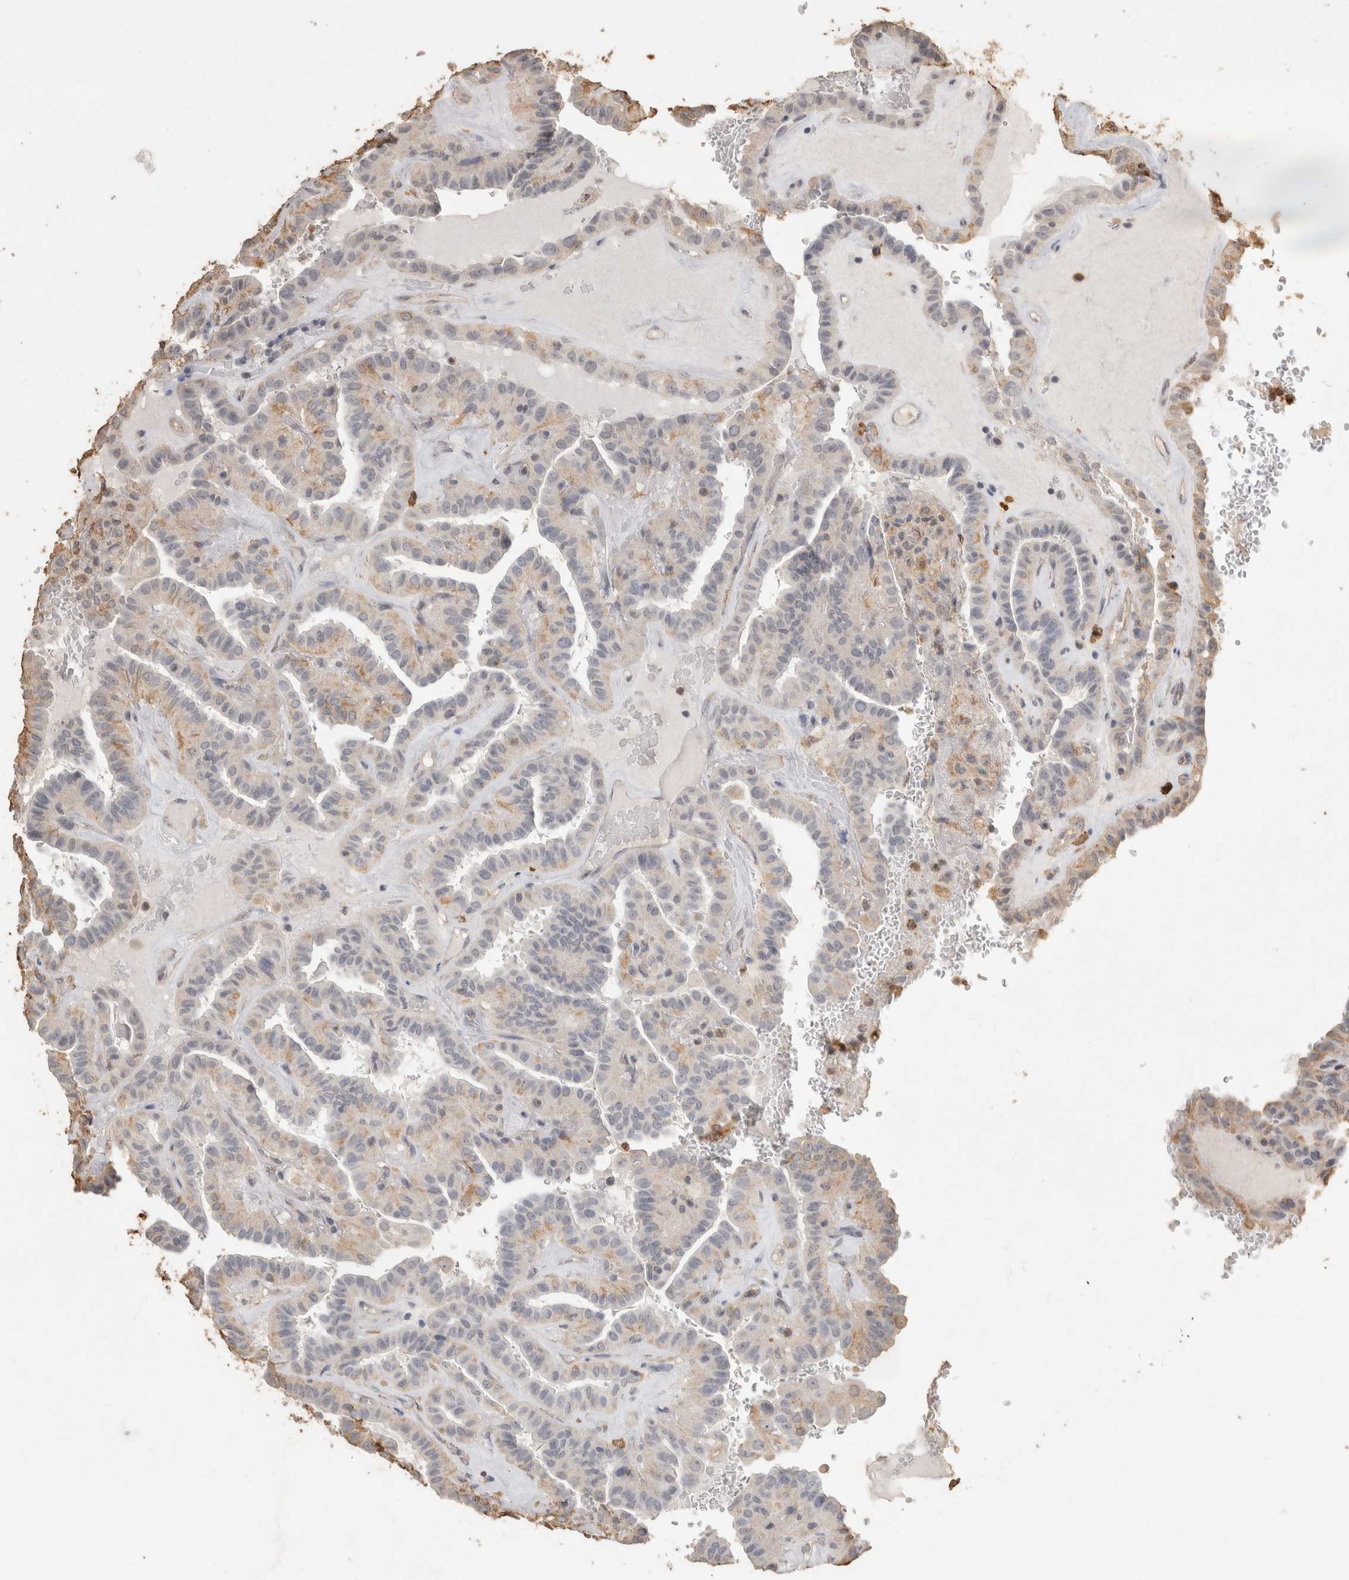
{"staining": {"intensity": "weak", "quantity": "25%-75%", "location": "cytoplasmic/membranous"}, "tissue": "thyroid cancer", "cell_type": "Tumor cells", "image_type": "cancer", "snomed": [{"axis": "morphology", "description": "Papillary adenocarcinoma, NOS"}, {"axis": "topography", "description": "Thyroid gland"}], "caption": "There is low levels of weak cytoplasmic/membranous expression in tumor cells of thyroid cancer (papillary adenocarcinoma), as demonstrated by immunohistochemical staining (brown color).", "gene": "REPS2", "patient": {"sex": "male", "age": 77}}